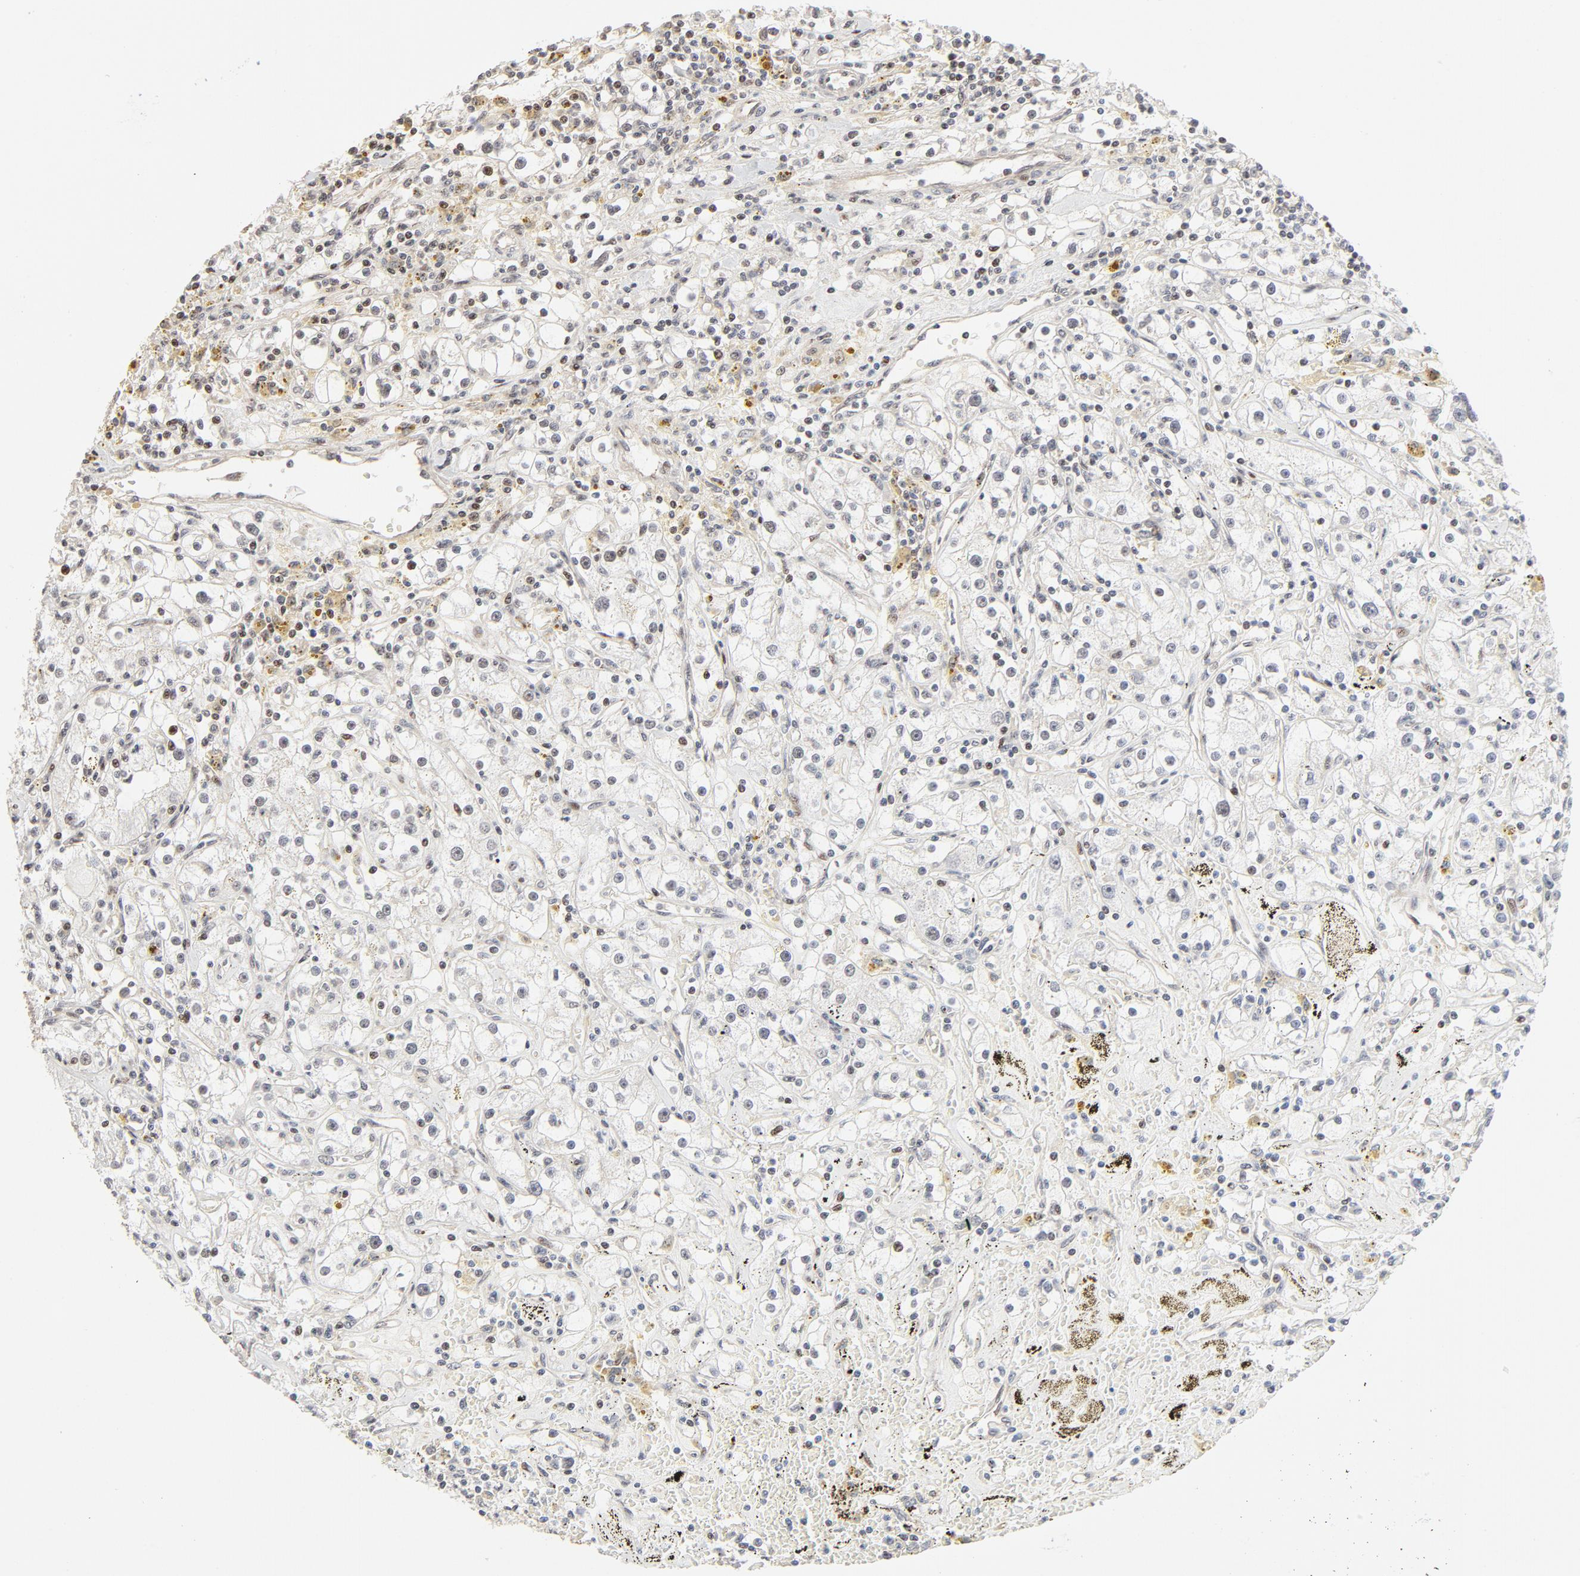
{"staining": {"intensity": "negative", "quantity": "none", "location": "none"}, "tissue": "renal cancer", "cell_type": "Tumor cells", "image_type": "cancer", "snomed": [{"axis": "morphology", "description": "Adenocarcinoma, NOS"}, {"axis": "topography", "description": "Kidney"}], "caption": "Tumor cells show no significant staining in renal adenocarcinoma. Brightfield microscopy of immunohistochemistry (IHC) stained with DAB (brown) and hematoxylin (blue), captured at high magnification.", "gene": "GTF2I", "patient": {"sex": "male", "age": 56}}